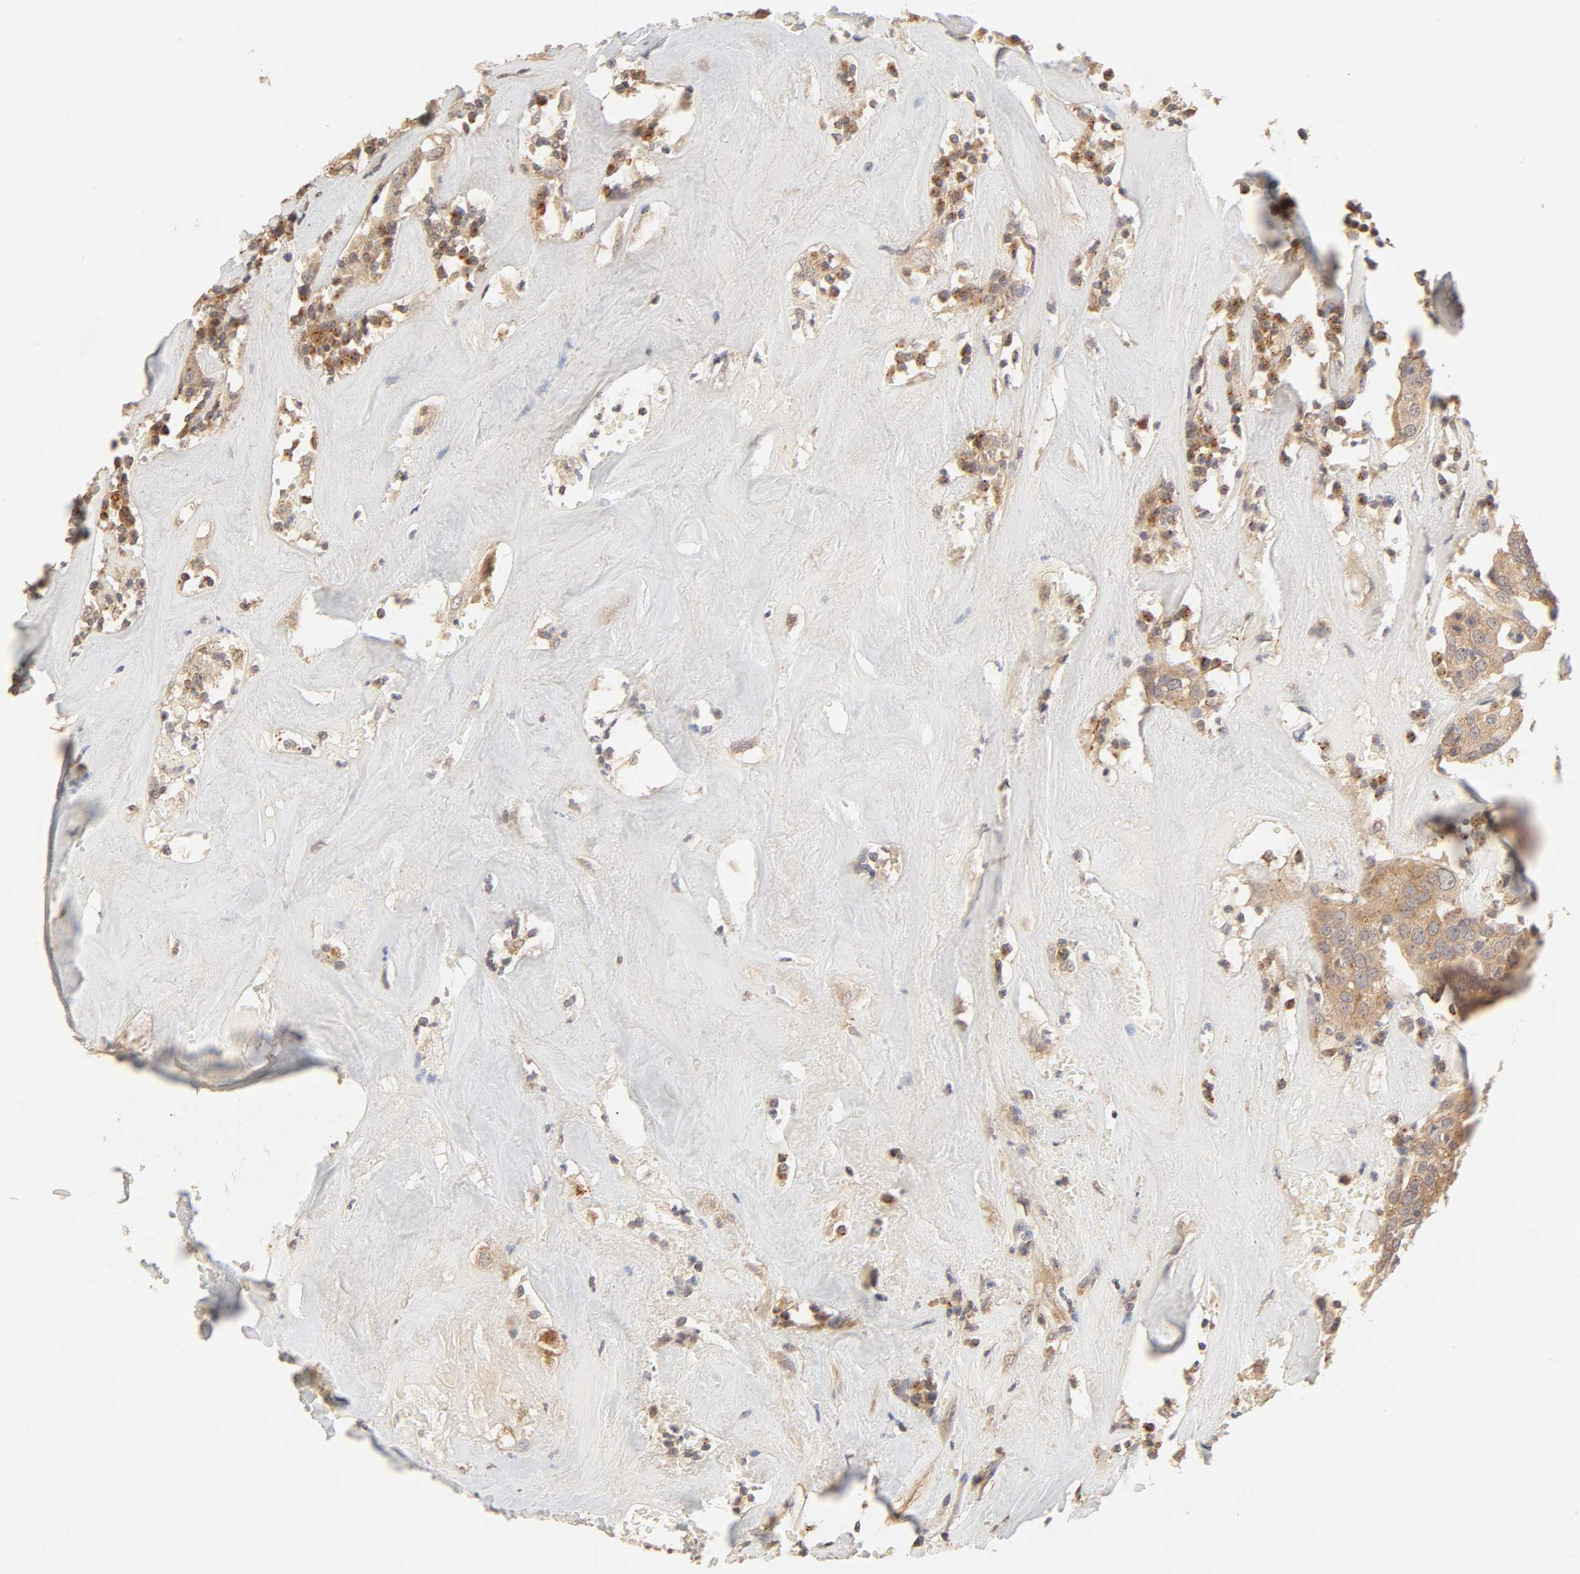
{"staining": {"intensity": "moderate", "quantity": ">75%", "location": "cytoplasmic/membranous"}, "tissue": "head and neck cancer", "cell_type": "Tumor cells", "image_type": "cancer", "snomed": [{"axis": "morphology", "description": "Adenocarcinoma, NOS"}, {"axis": "topography", "description": "Salivary gland"}, {"axis": "topography", "description": "Head-Neck"}], "caption": "A histopathology image showing moderate cytoplasmic/membranous positivity in approximately >75% of tumor cells in adenocarcinoma (head and neck), as visualized by brown immunohistochemical staining.", "gene": "EPS8", "patient": {"sex": "female", "age": 65}}